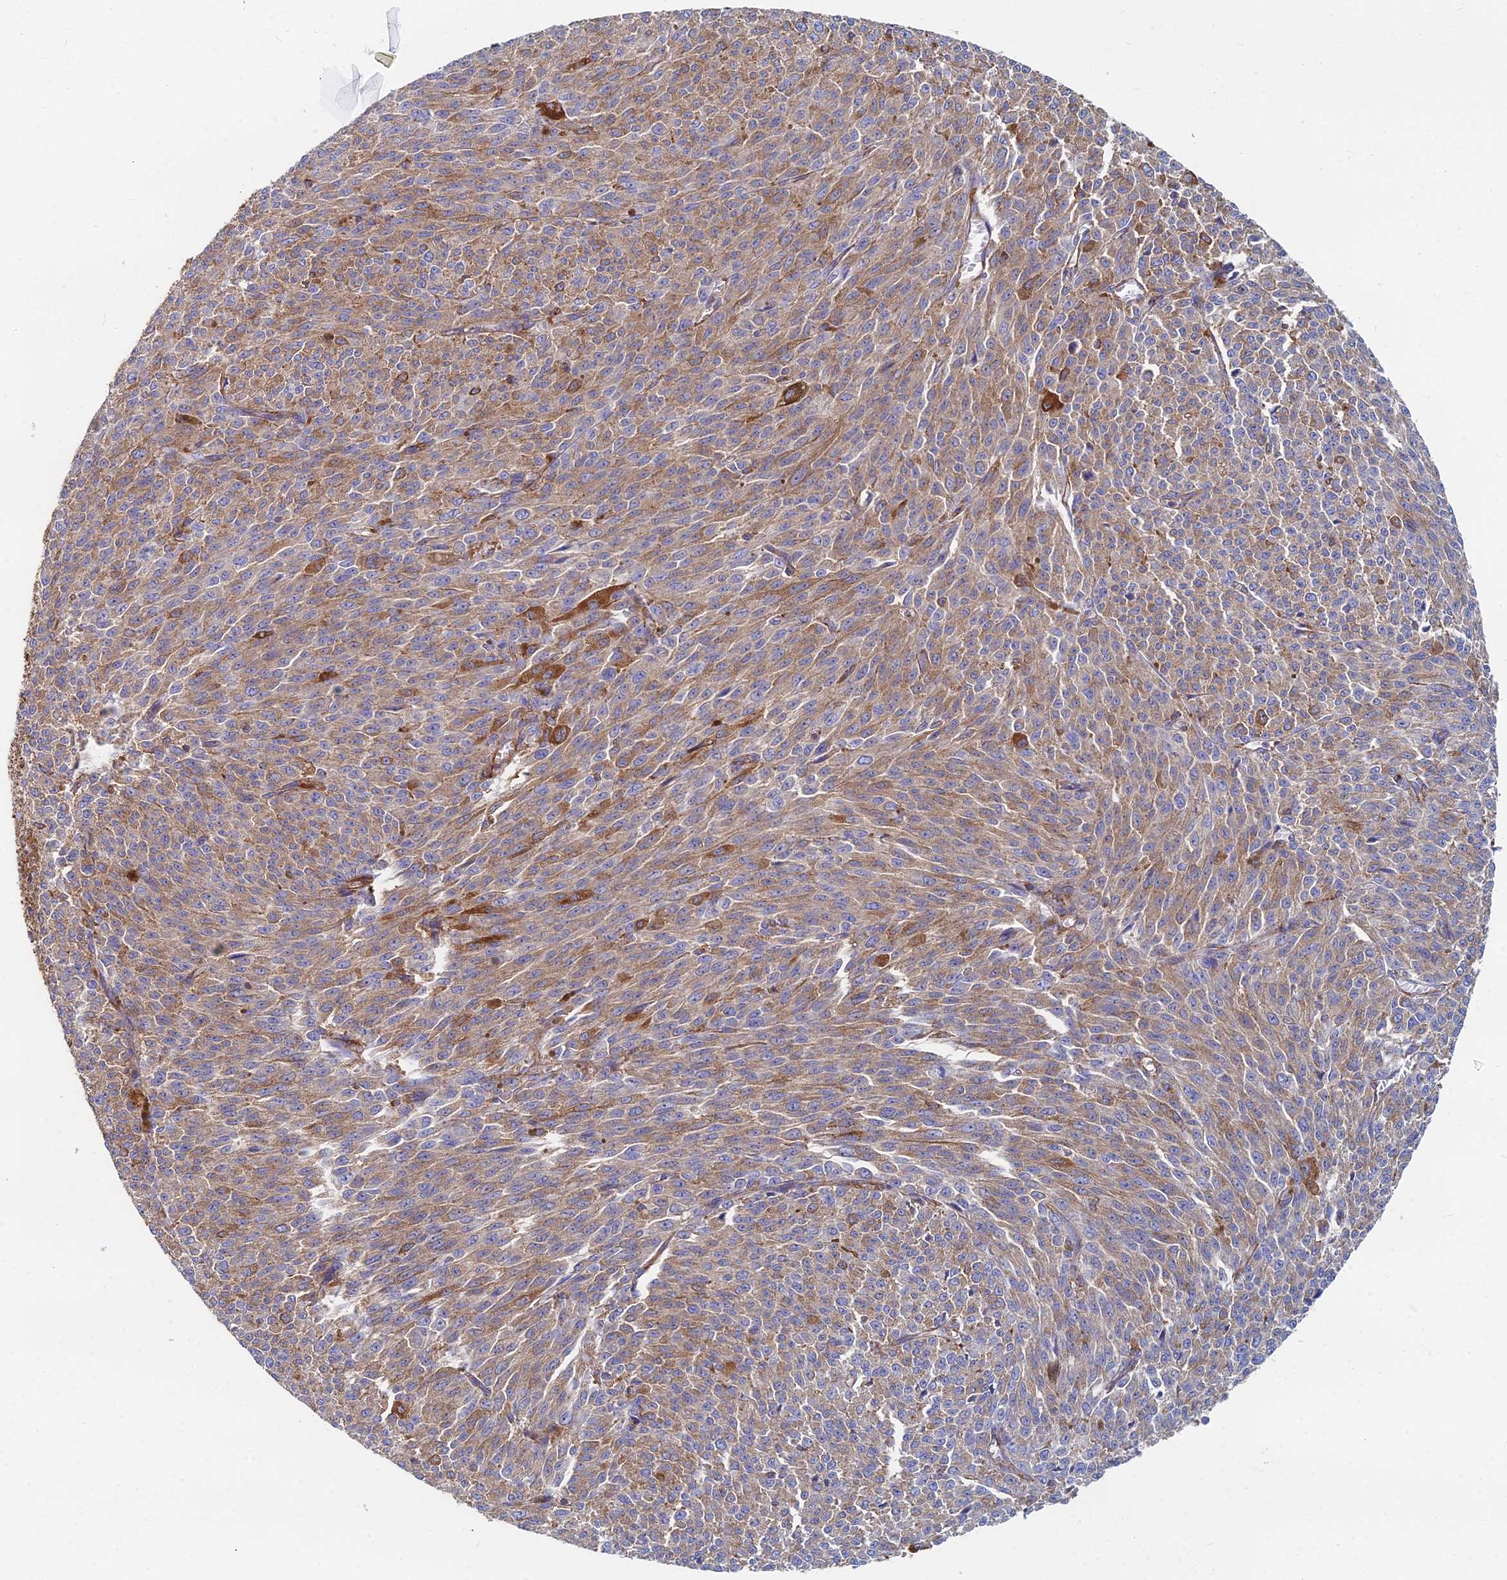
{"staining": {"intensity": "moderate", "quantity": "25%-75%", "location": "cytoplasmic/membranous"}, "tissue": "melanoma", "cell_type": "Tumor cells", "image_type": "cancer", "snomed": [{"axis": "morphology", "description": "Malignant melanoma, NOS"}, {"axis": "topography", "description": "Skin"}], "caption": "Tumor cells exhibit medium levels of moderate cytoplasmic/membranous staining in approximately 25%-75% of cells in malignant melanoma.", "gene": "GPR42", "patient": {"sex": "female", "age": 52}}